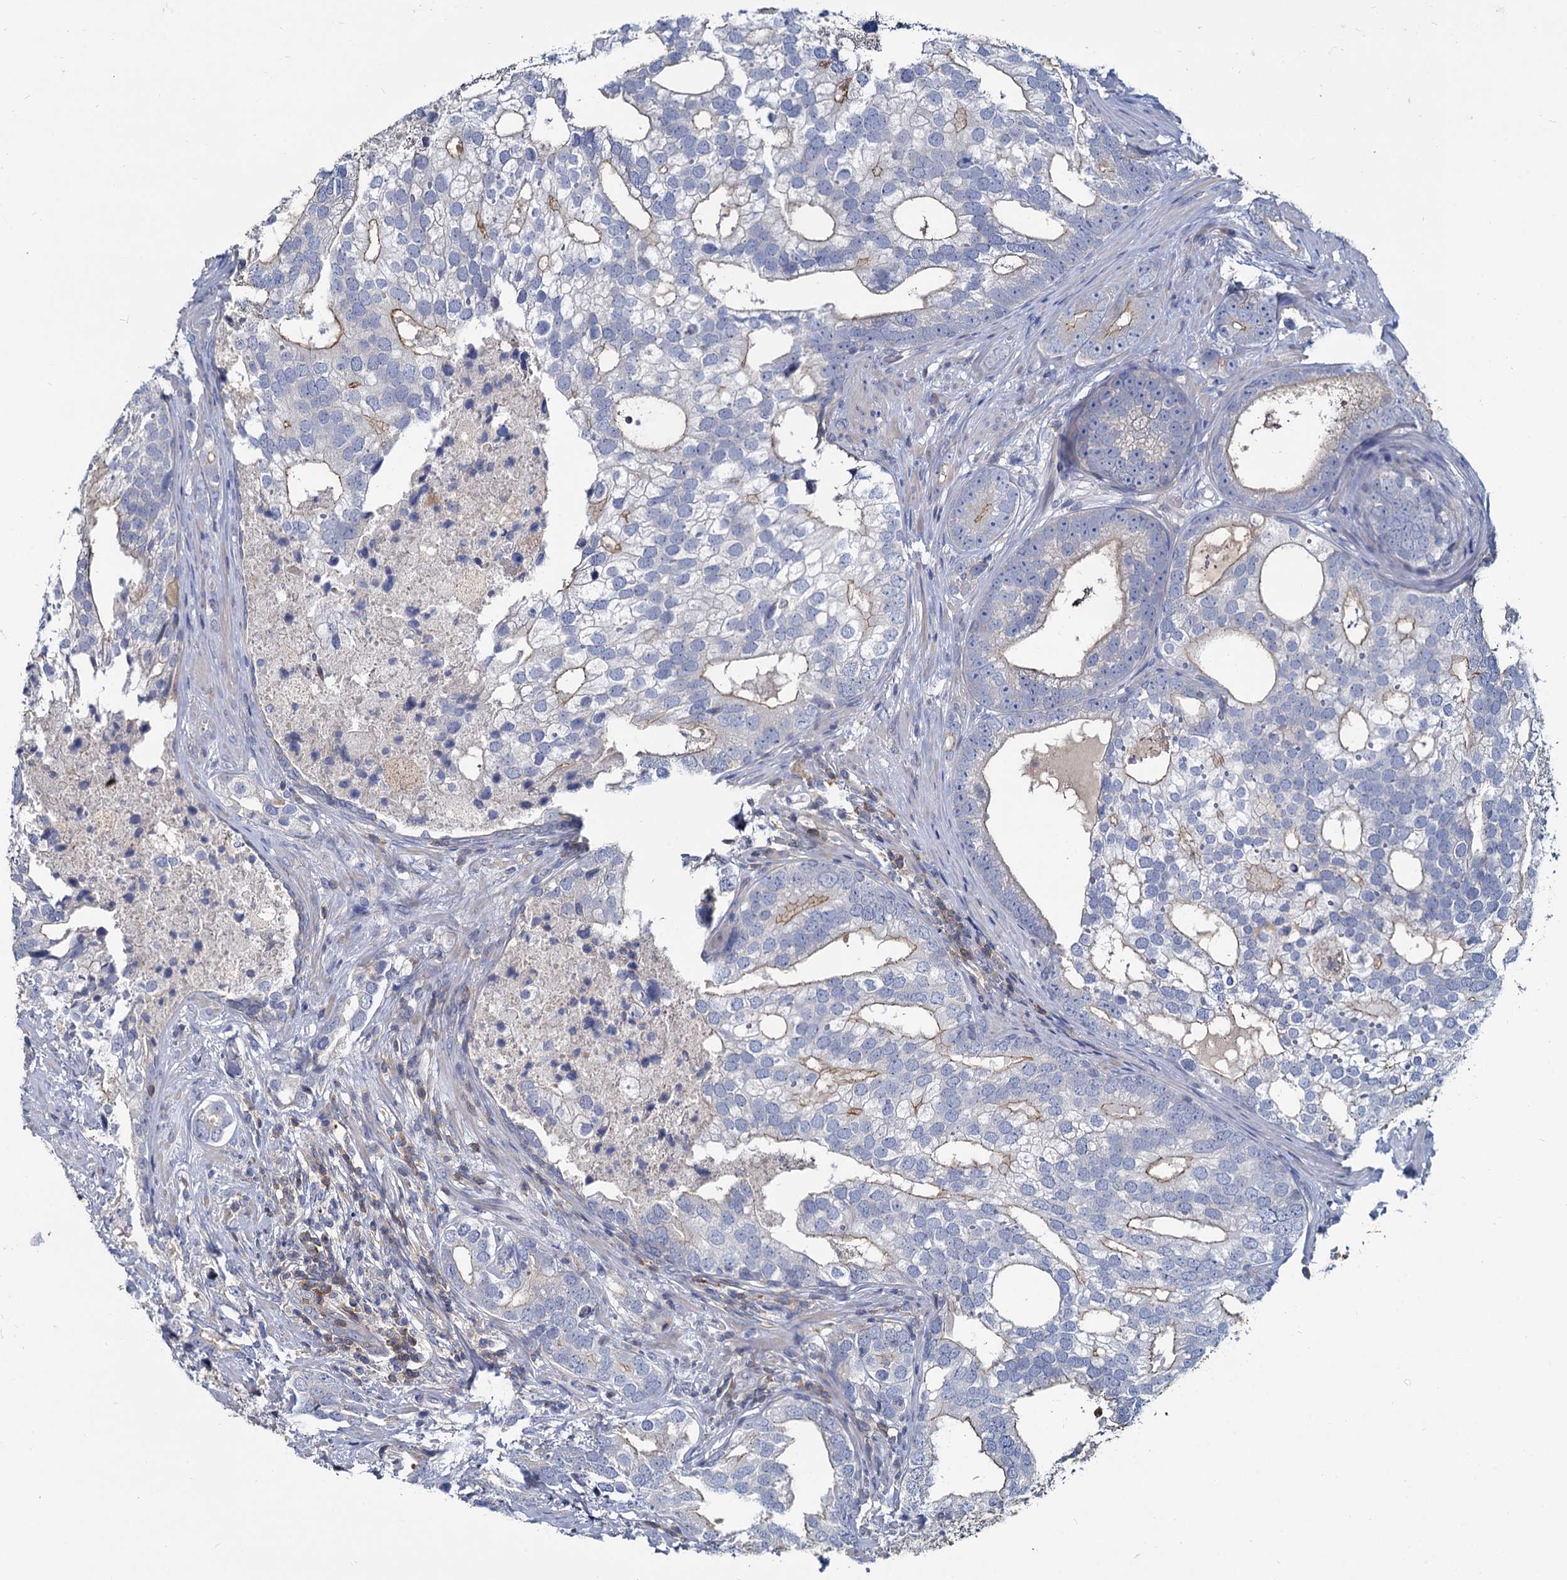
{"staining": {"intensity": "weak", "quantity": "<25%", "location": "cytoplasmic/membranous"}, "tissue": "prostate cancer", "cell_type": "Tumor cells", "image_type": "cancer", "snomed": [{"axis": "morphology", "description": "Adenocarcinoma, High grade"}, {"axis": "topography", "description": "Prostate"}], "caption": "The micrograph reveals no staining of tumor cells in high-grade adenocarcinoma (prostate). Nuclei are stained in blue.", "gene": "ACSM3", "patient": {"sex": "male", "age": 75}}